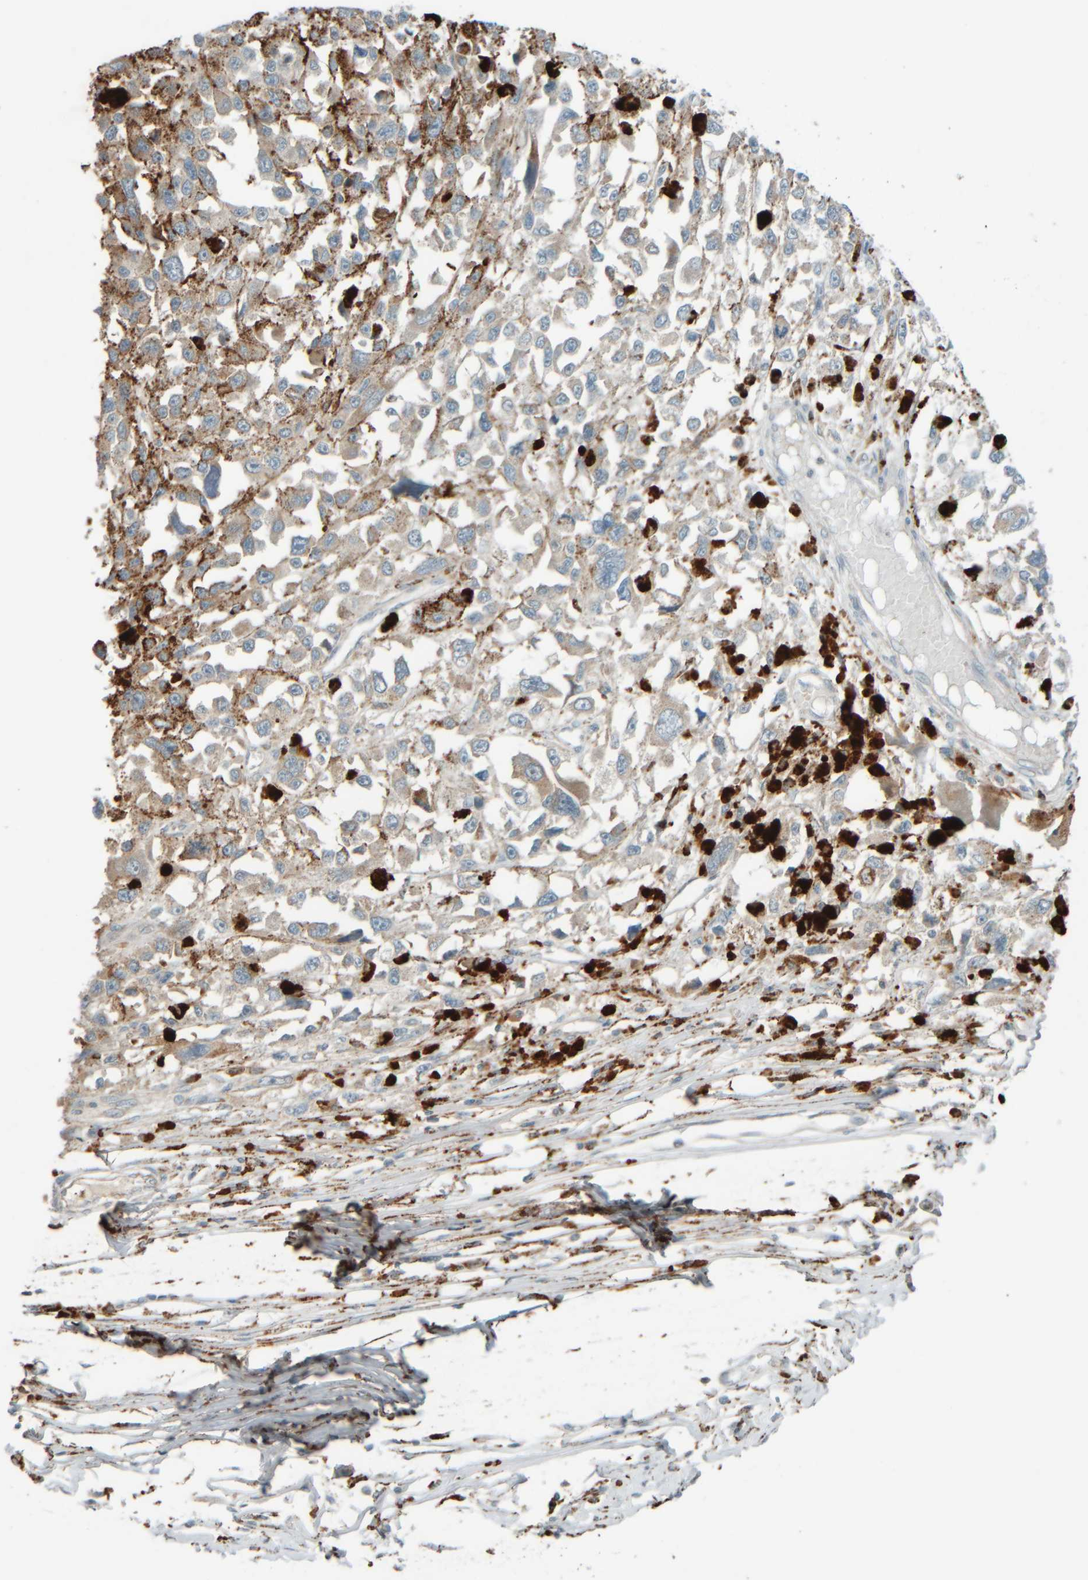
{"staining": {"intensity": "weak", "quantity": ">75%", "location": "cytoplasmic/membranous"}, "tissue": "melanoma", "cell_type": "Tumor cells", "image_type": "cancer", "snomed": [{"axis": "morphology", "description": "Malignant melanoma, Metastatic site"}, {"axis": "topography", "description": "Lymph node"}], "caption": "Immunohistochemical staining of melanoma reveals weak cytoplasmic/membranous protein expression in about >75% of tumor cells.", "gene": "SPAG5", "patient": {"sex": "male", "age": 59}}